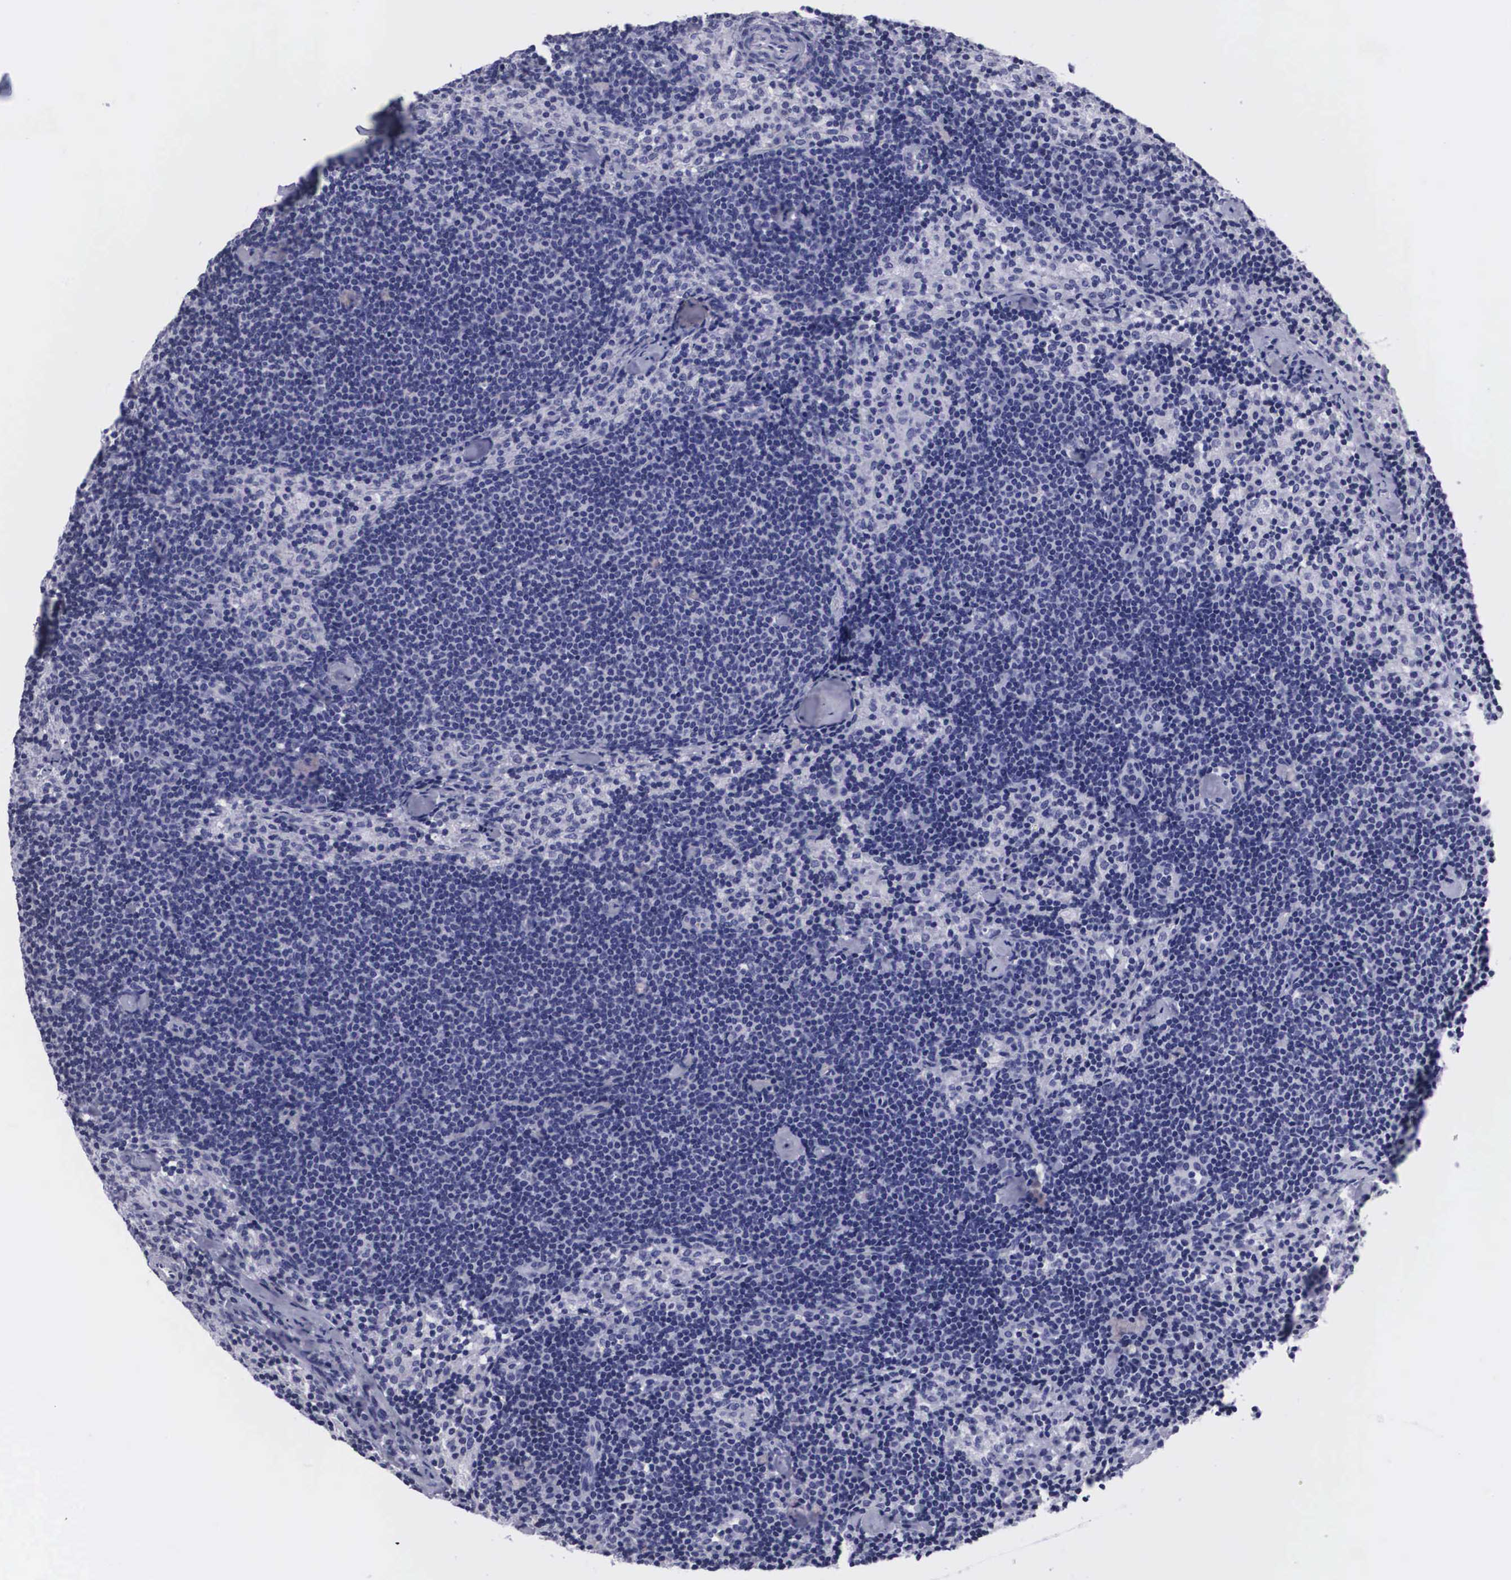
{"staining": {"intensity": "negative", "quantity": "none", "location": "none"}, "tissue": "lymph node", "cell_type": "Germinal center cells", "image_type": "normal", "snomed": [{"axis": "morphology", "description": "Normal tissue, NOS"}, {"axis": "topography", "description": "Lymph node"}], "caption": "A histopathology image of lymph node stained for a protein shows no brown staining in germinal center cells. (Immunohistochemistry (ihc), brightfield microscopy, high magnification).", "gene": "C22orf31", "patient": {"sex": "female", "age": 35}}